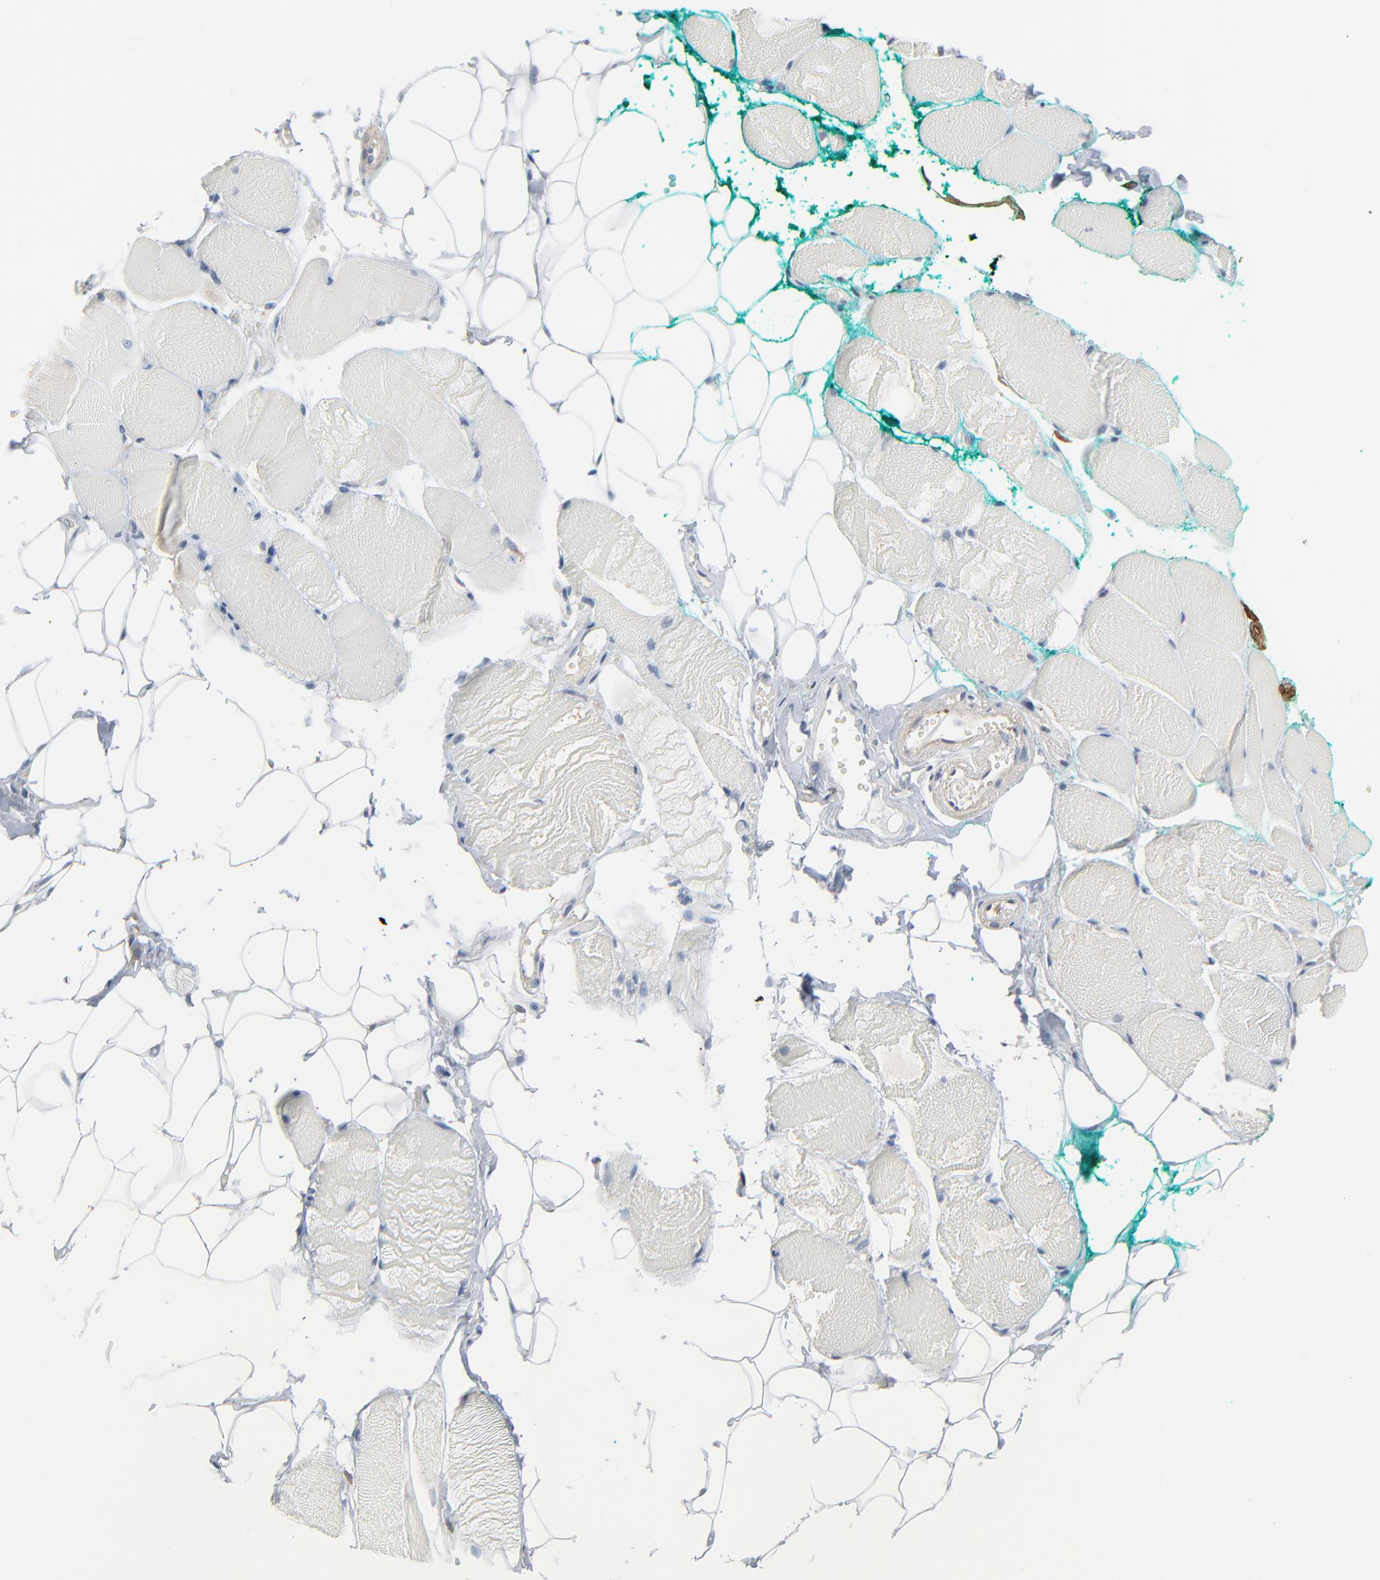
{"staining": {"intensity": "weak", "quantity": "25%-75%", "location": "cytoplasmic/membranous"}, "tissue": "skeletal muscle", "cell_type": "Myocytes", "image_type": "normal", "snomed": [{"axis": "morphology", "description": "Normal tissue, NOS"}, {"axis": "topography", "description": "Skeletal muscle"}, {"axis": "topography", "description": "Peripheral nerve tissue"}], "caption": "Skeletal muscle stained with DAB immunohistochemistry displays low levels of weak cytoplasmic/membranous staining in about 25%-75% of myocytes.", "gene": "OPTN", "patient": {"sex": "female", "age": 84}}